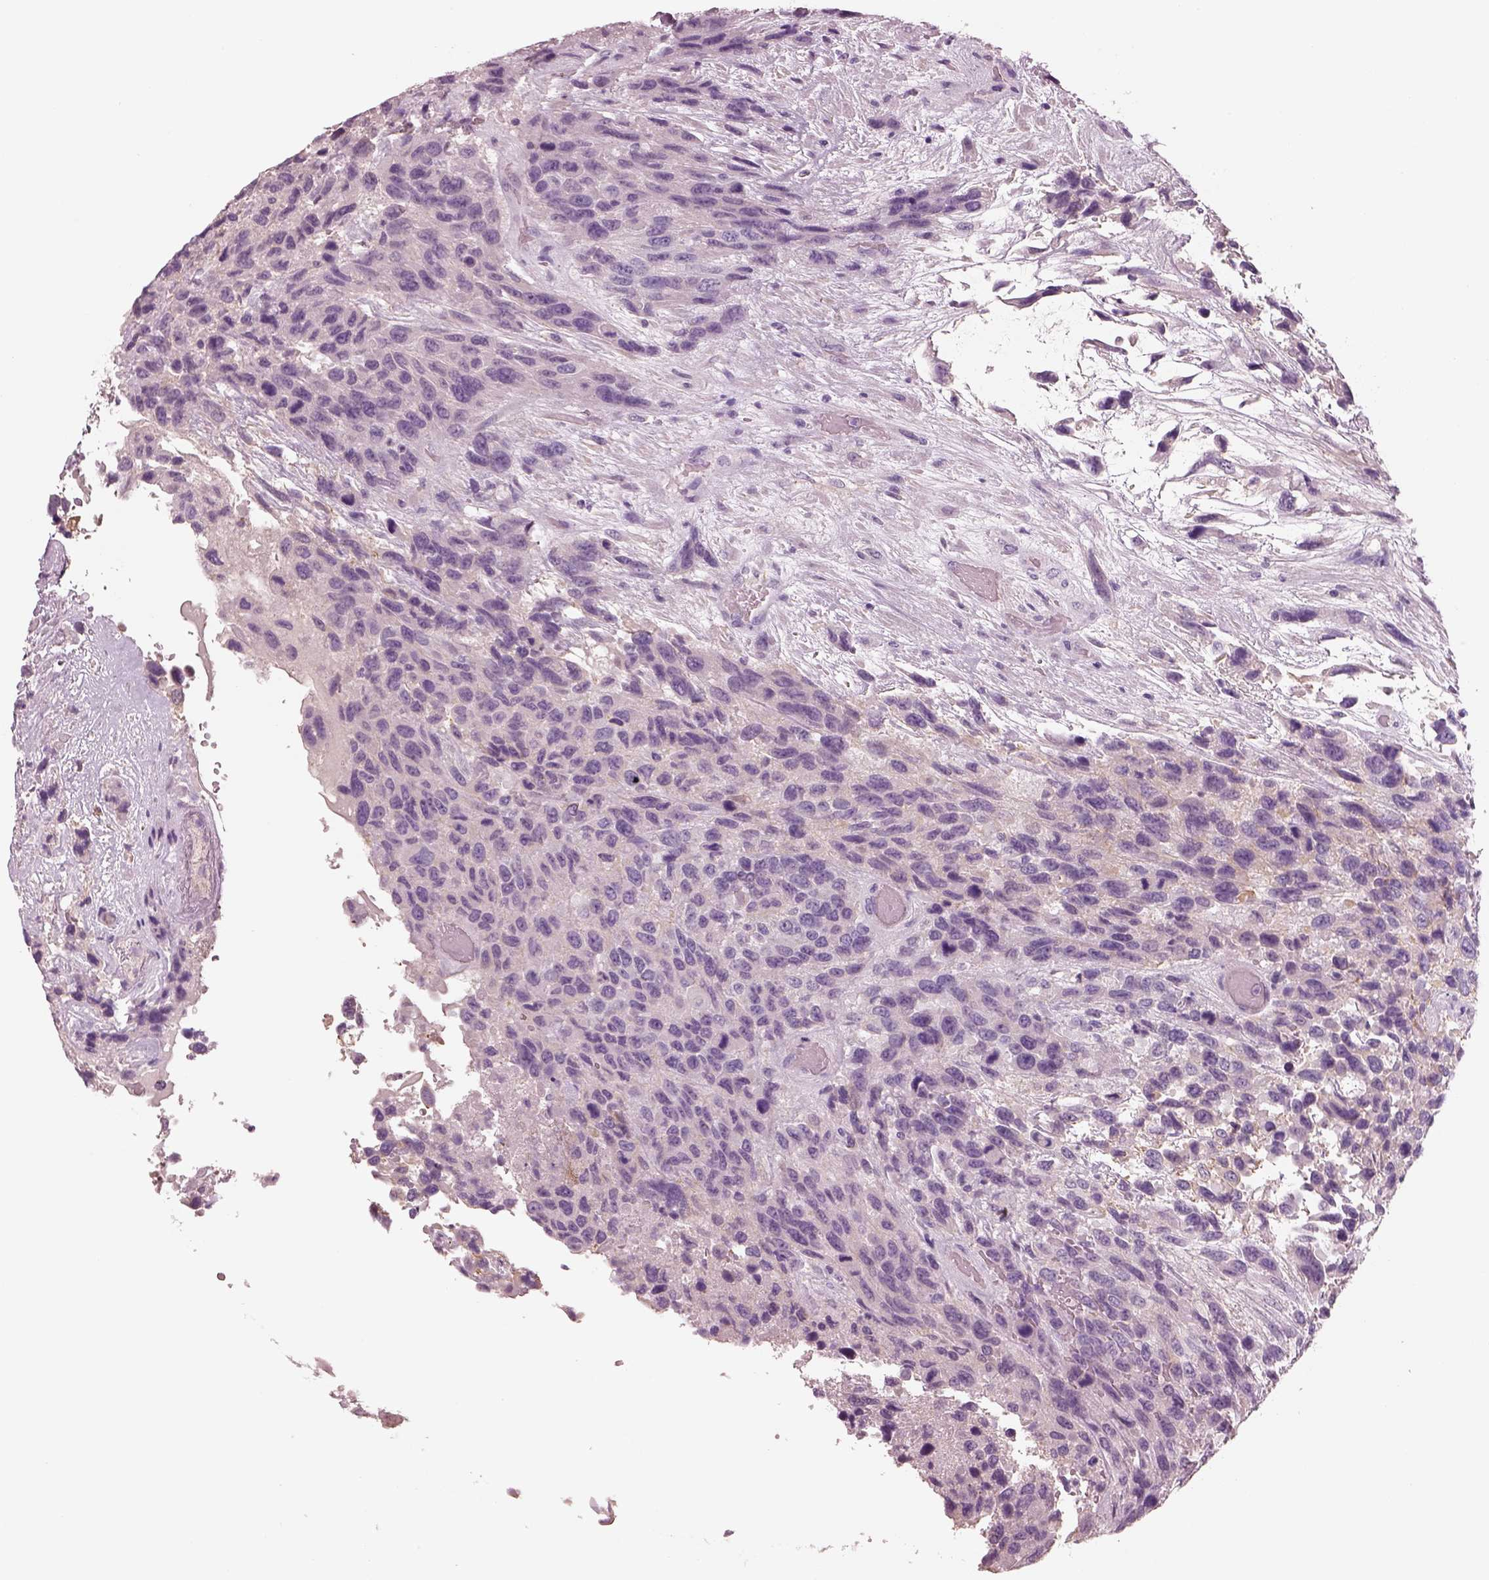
{"staining": {"intensity": "negative", "quantity": "none", "location": "none"}, "tissue": "urothelial cancer", "cell_type": "Tumor cells", "image_type": "cancer", "snomed": [{"axis": "morphology", "description": "Urothelial carcinoma, High grade"}, {"axis": "topography", "description": "Urinary bladder"}], "caption": "DAB (3,3'-diaminobenzidine) immunohistochemical staining of human urothelial cancer reveals no significant expression in tumor cells. (Stains: DAB (3,3'-diaminobenzidine) IHC with hematoxylin counter stain, Microscopy: brightfield microscopy at high magnification).", "gene": "IGLL1", "patient": {"sex": "female", "age": 70}}